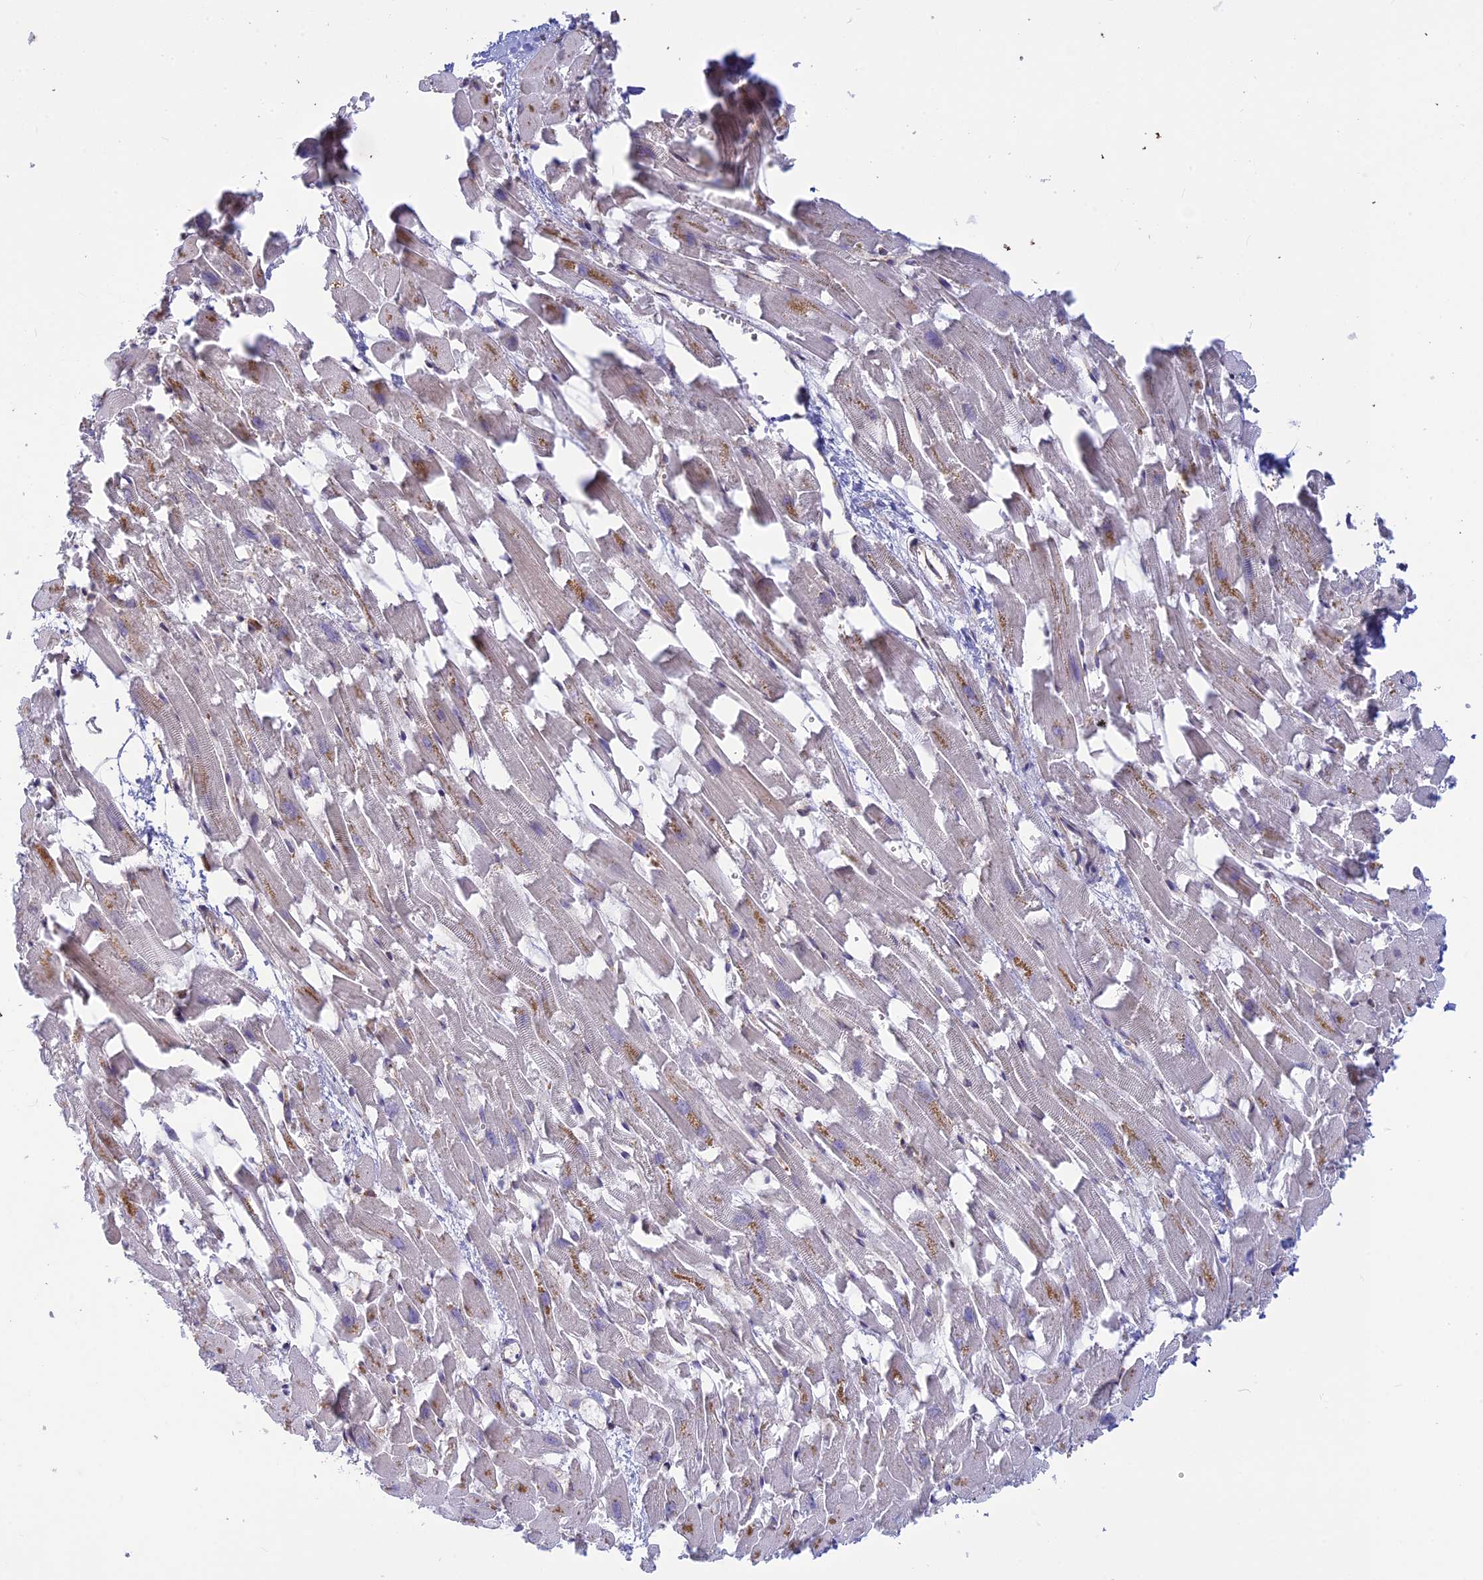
{"staining": {"intensity": "strong", "quantity": "25%-75%", "location": "cytoplasmic/membranous"}, "tissue": "heart muscle", "cell_type": "Cardiomyocytes", "image_type": "normal", "snomed": [{"axis": "morphology", "description": "Normal tissue, NOS"}, {"axis": "topography", "description": "Heart"}], "caption": "Heart muscle stained with DAB (3,3'-diaminobenzidine) immunohistochemistry displays high levels of strong cytoplasmic/membranous staining in approximately 25%-75% of cardiomyocytes.", "gene": "CLINT1", "patient": {"sex": "female", "age": 64}}